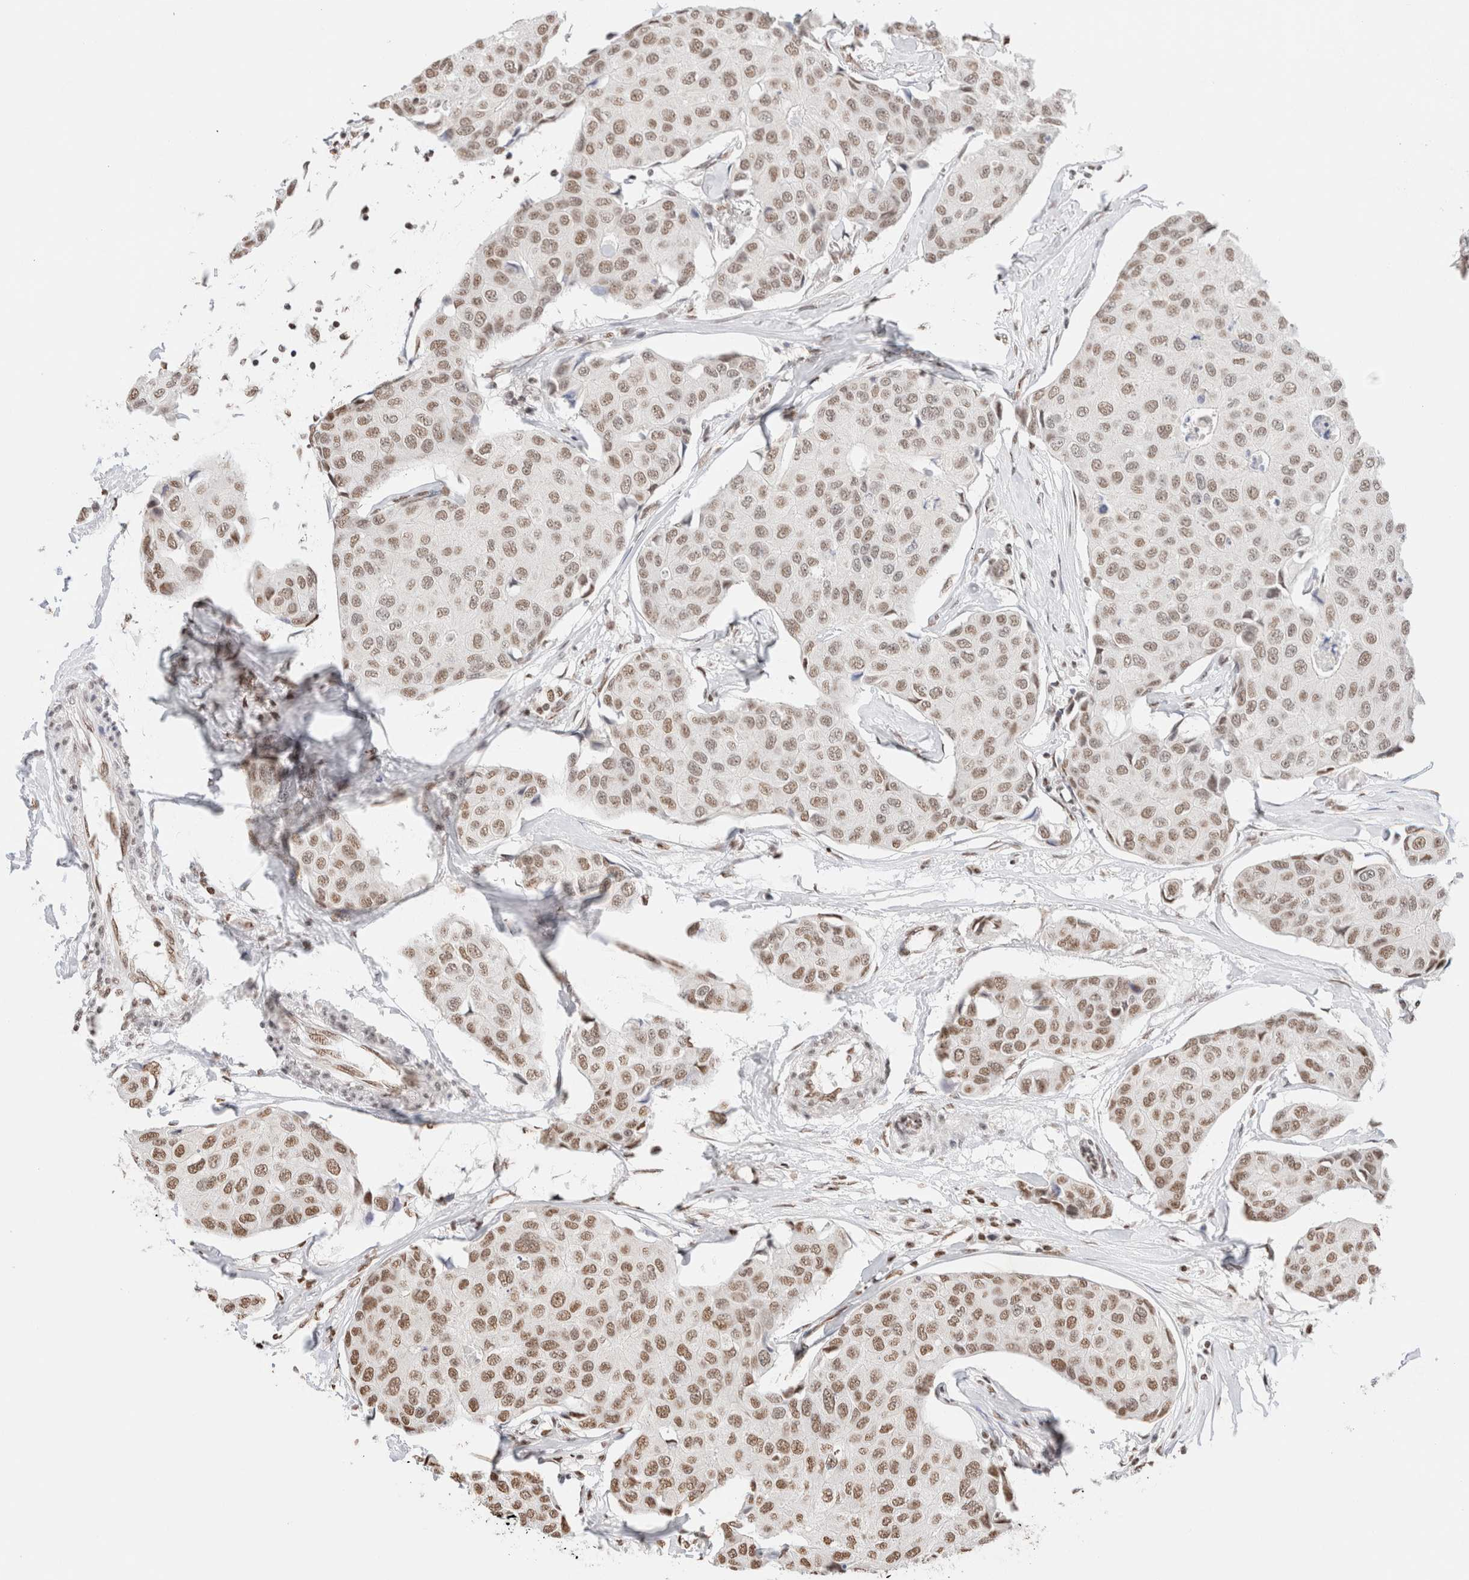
{"staining": {"intensity": "moderate", "quantity": ">75%", "location": "nuclear"}, "tissue": "breast cancer", "cell_type": "Tumor cells", "image_type": "cancer", "snomed": [{"axis": "morphology", "description": "Duct carcinoma"}, {"axis": "topography", "description": "Breast"}], "caption": "A photomicrograph showing moderate nuclear expression in approximately >75% of tumor cells in intraductal carcinoma (breast), as visualized by brown immunohistochemical staining.", "gene": "SUPT3H", "patient": {"sex": "female", "age": 80}}